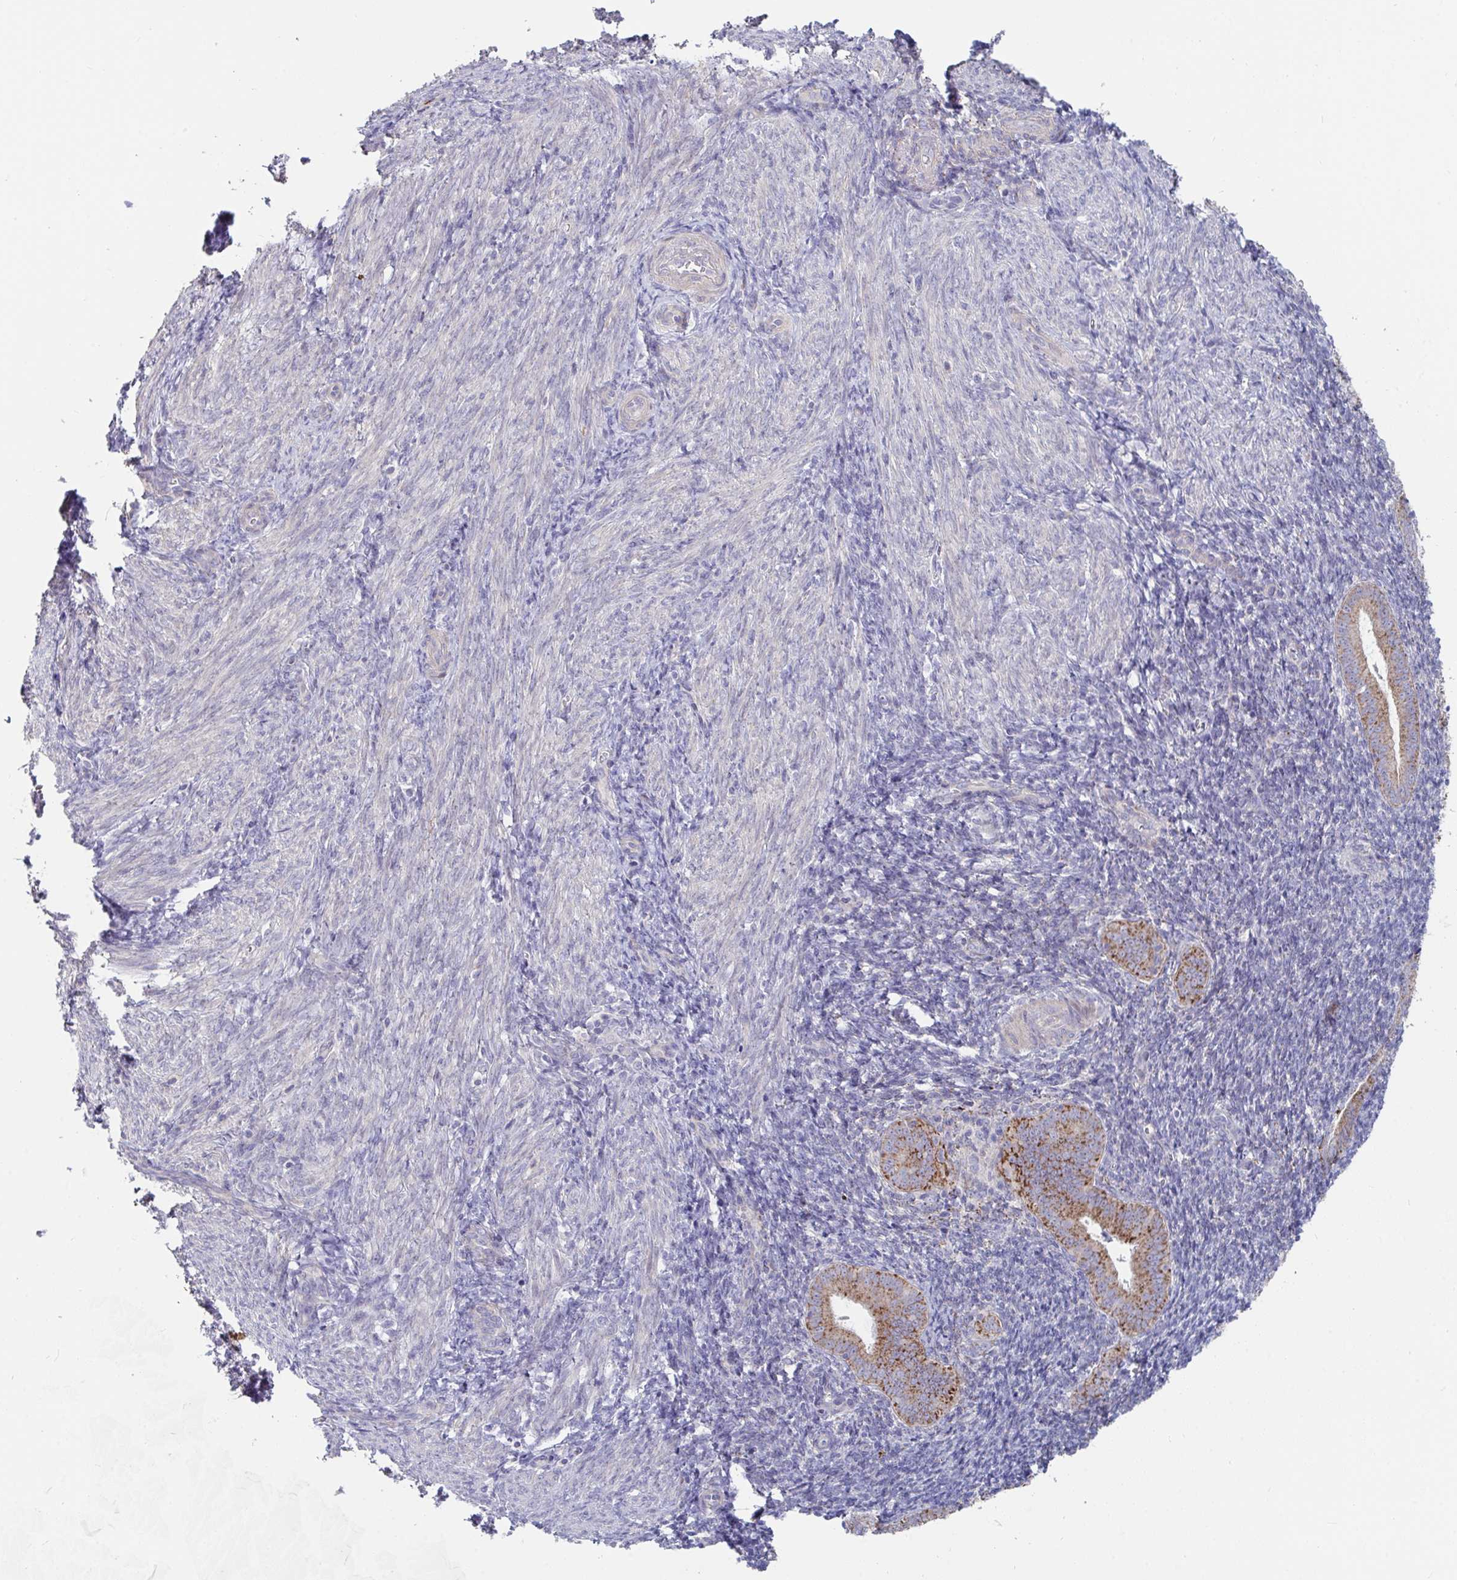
{"staining": {"intensity": "negative", "quantity": "none", "location": "none"}, "tissue": "endometrium", "cell_type": "Cells in endometrial stroma", "image_type": "normal", "snomed": [{"axis": "morphology", "description": "Normal tissue, NOS"}, {"axis": "topography", "description": "Endometrium"}], "caption": "The micrograph displays no significant expression in cells in endometrial stroma of endometrium. The staining is performed using DAB (3,3'-diaminobenzidine) brown chromogen with nuclei counter-stained in using hematoxylin.", "gene": "FAM156A", "patient": {"sex": "female", "age": 25}}